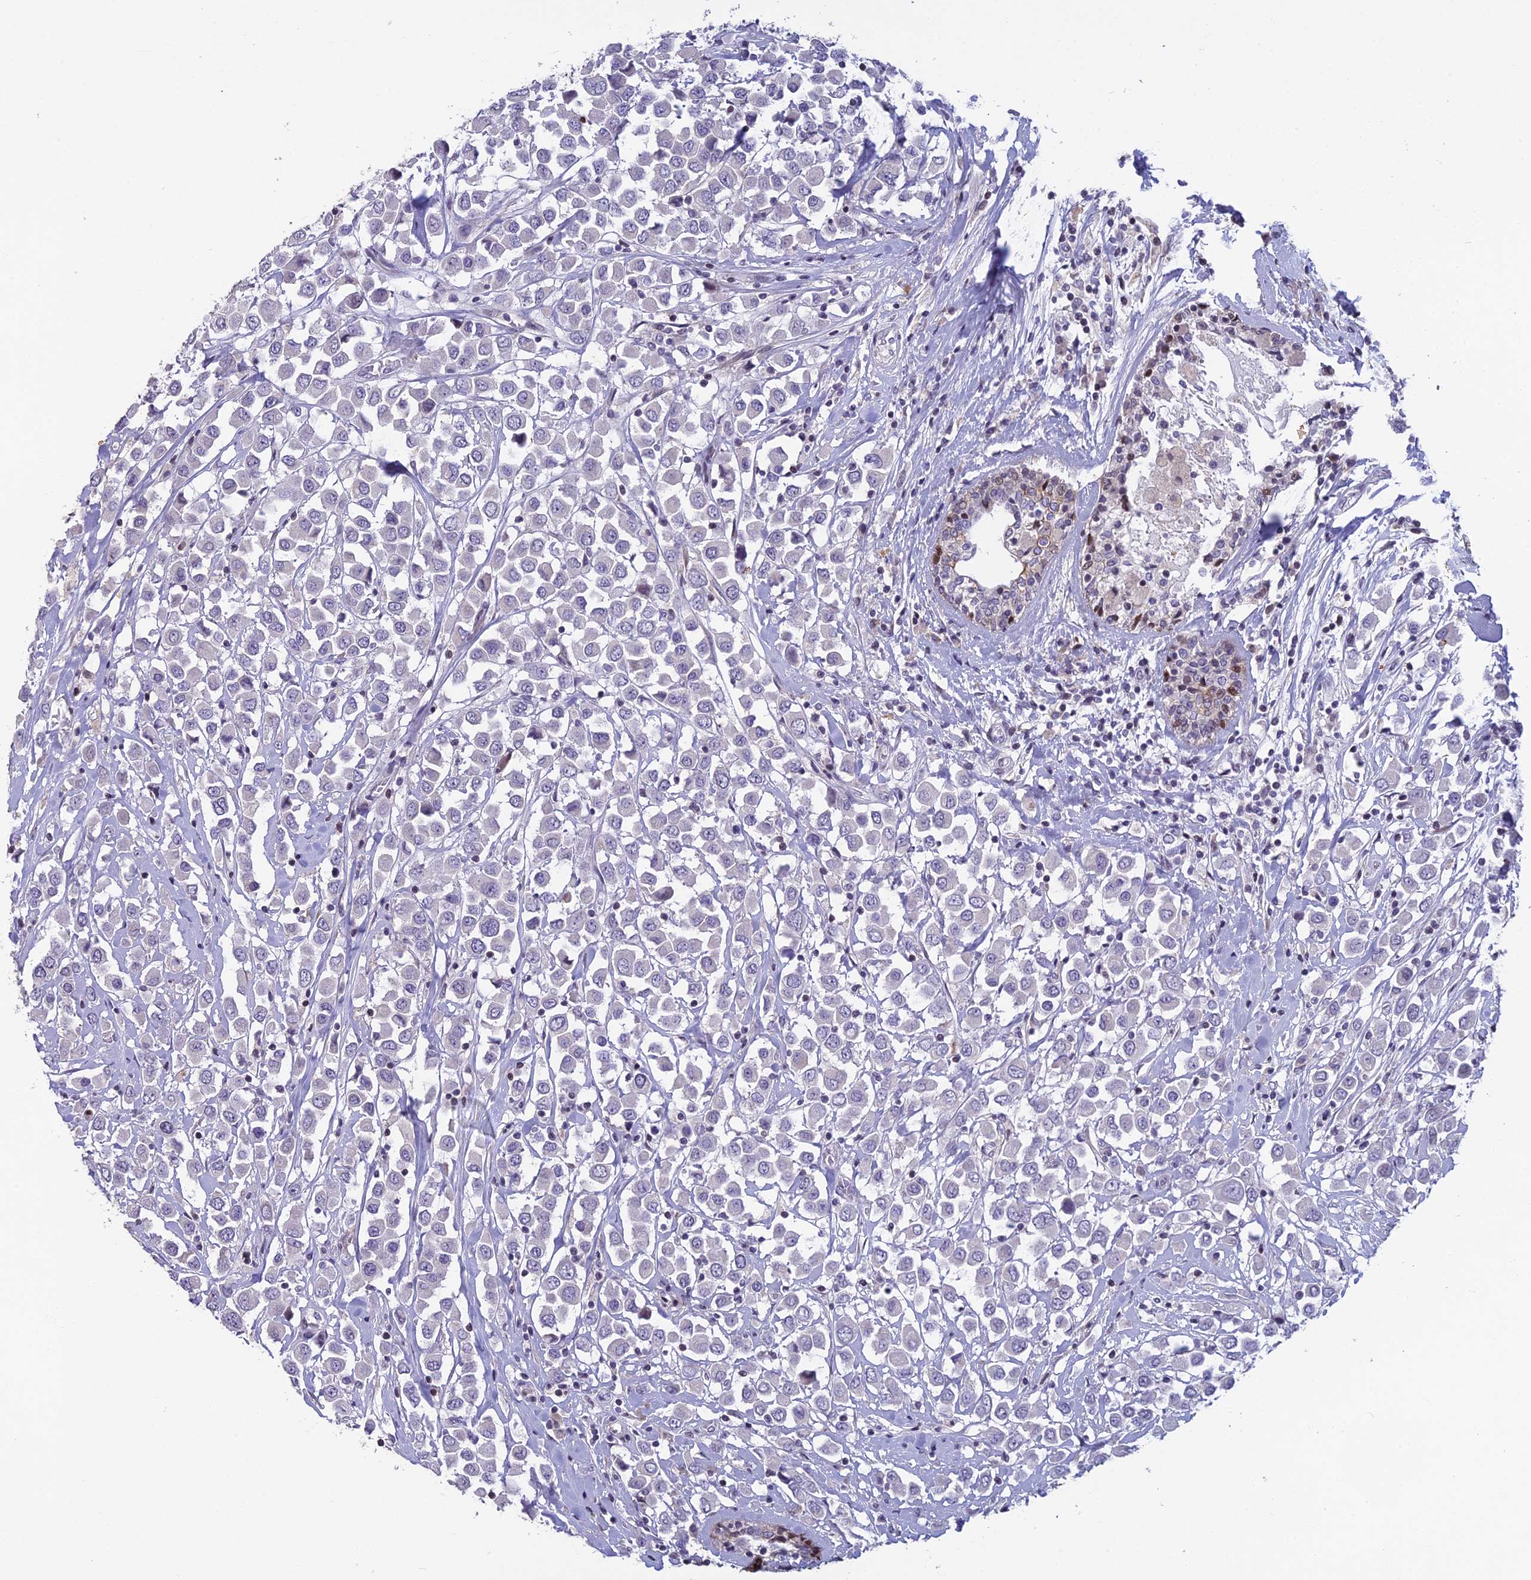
{"staining": {"intensity": "negative", "quantity": "none", "location": "none"}, "tissue": "breast cancer", "cell_type": "Tumor cells", "image_type": "cancer", "snomed": [{"axis": "morphology", "description": "Duct carcinoma"}, {"axis": "topography", "description": "Breast"}], "caption": "The photomicrograph demonstrates no staining of tumor cells in breast cancer.", "gene": "TMEM134", "patient": {"sex": "female", "age": 61}}